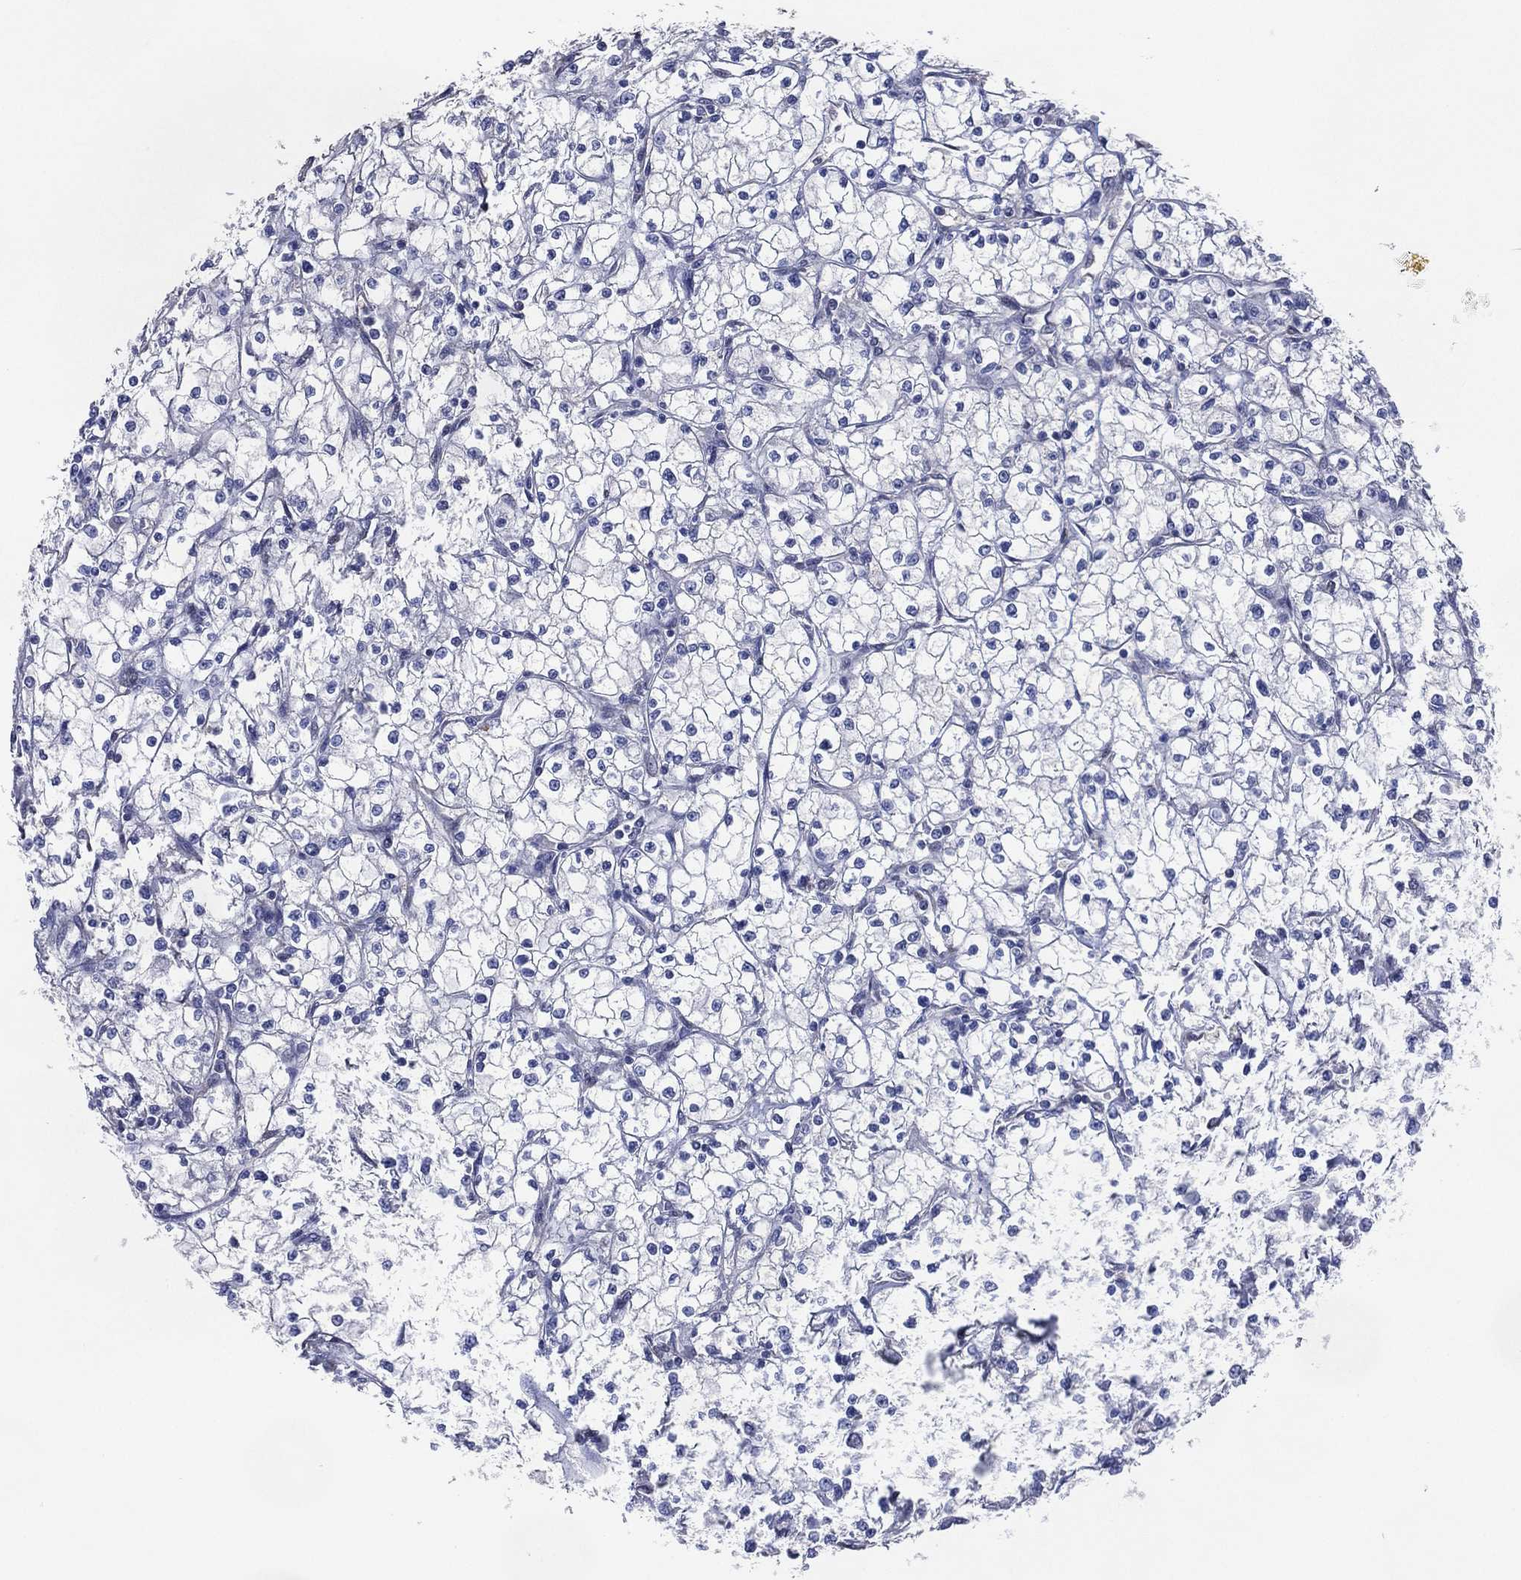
{"staining": {"intensity": "negative", "quantity": "none", "location": "none"}, "tissue": "renal cancer", "cell_type": "Tumor cells", "image_type": "cancer", "snomed": [{"axis": "morphology", "description": "Adenocarcinoma, NOS"}, {"axis": "topography", "description": "Kidney"}], "caption": "DAB immunohistochemical staining of human renal cancer displays no significant expression in tumor cells.", "gene": "AK1", "patient": {"sex": "male", "age": 67}}